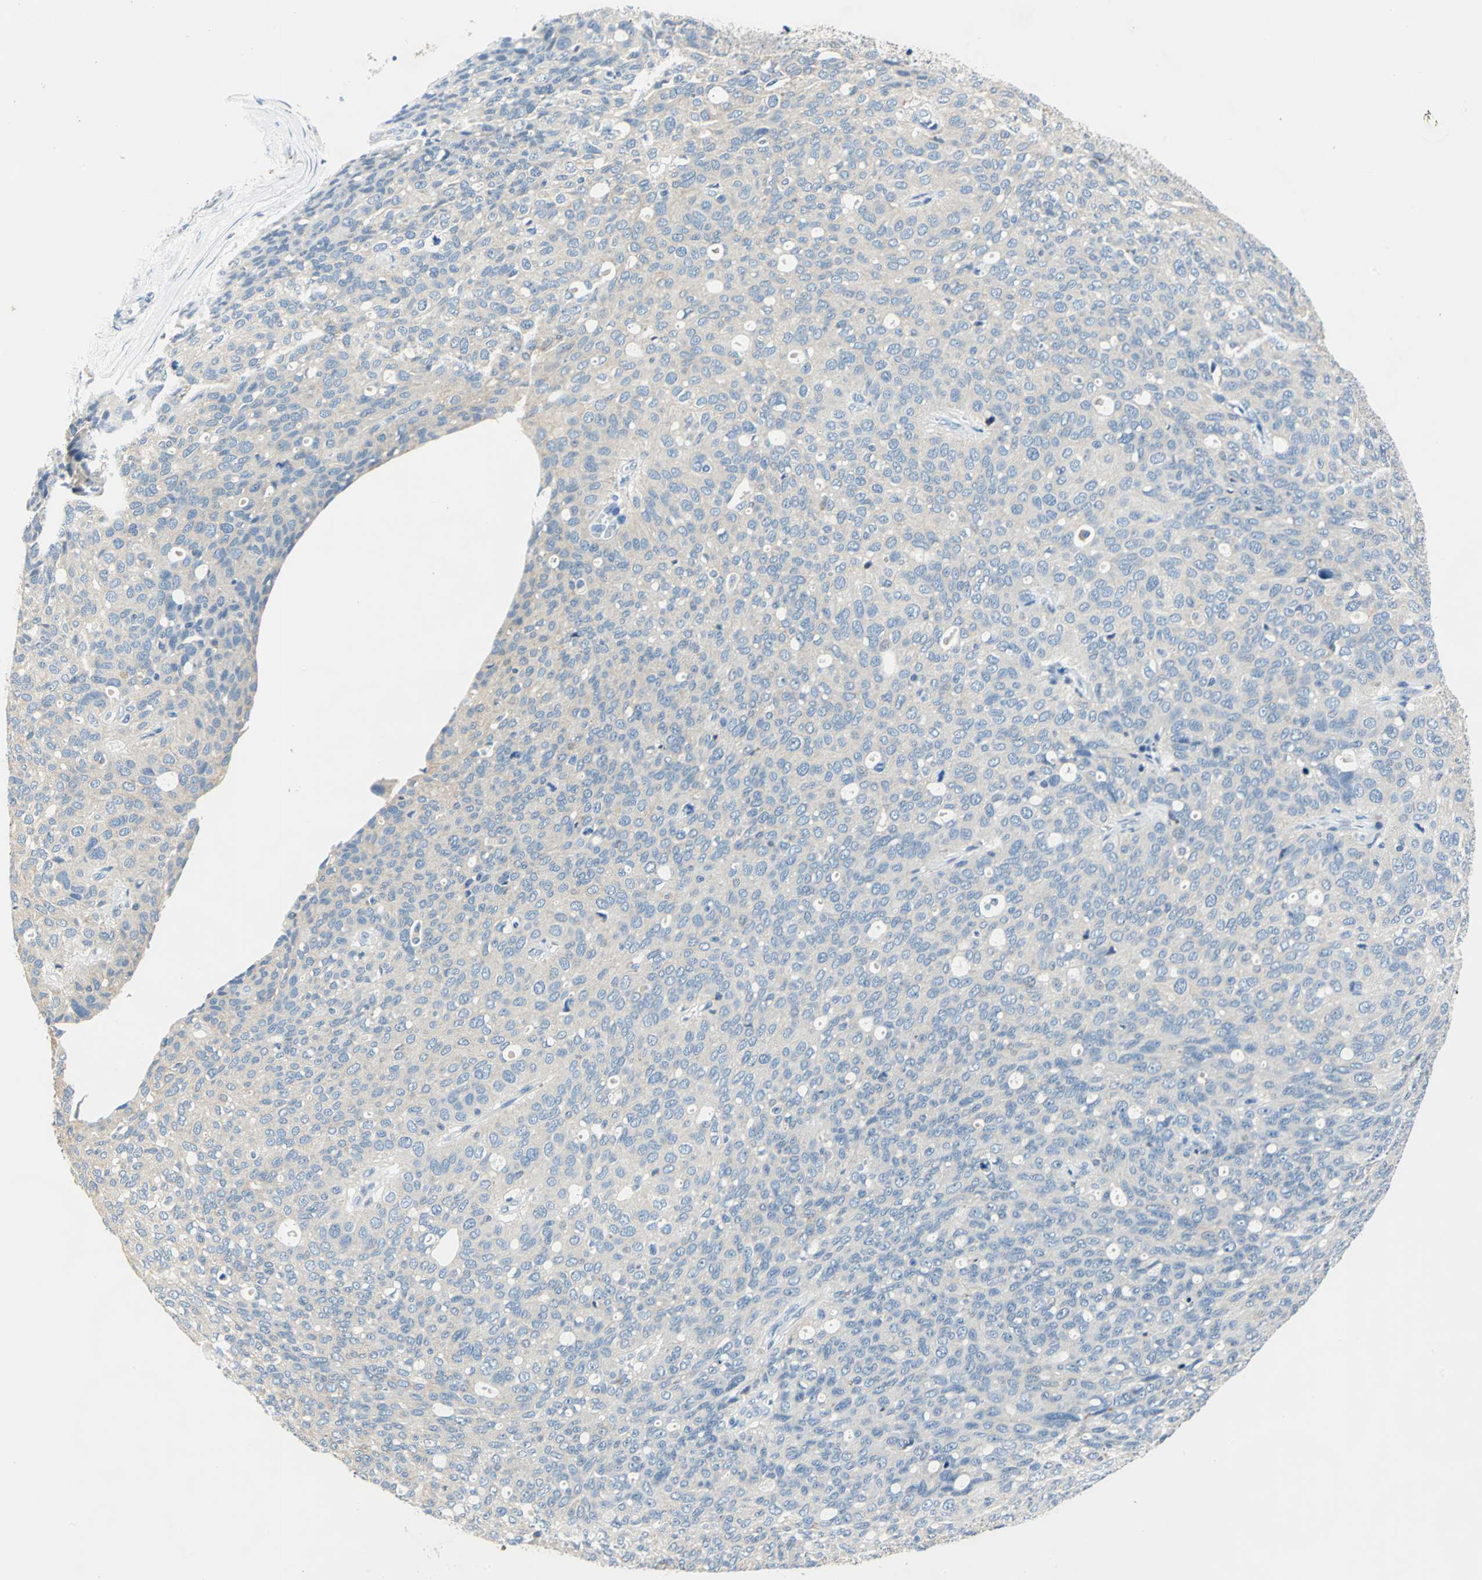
{"staining": {"intensity": "weak", "quantity": ">75%", "location": "cytoplasmic/membranous"}, "tissue": "ovarian cancer", "cell_type": "Tumor cells", "image_type": "cancer", "snomed": [{"axis": "morphology", "description": "Carcinoma, endometroid"}, {"axis": "topography", "description": "Ovary"}], "caption": "Immunohistochemistry (IHC) (DAB) staining of ovarian endometroid carcinoma demonstrates weak cytoplasmic/membranous protein staining in about >75% of tumor cells. The staining was performed using DAB to visualize the protein expression in brown, while the nuclei were stained in blue with hematoxylin (Magnification: 20x).", "gene": "RASD2", "patient": {"sex": "female", "age": 60}}